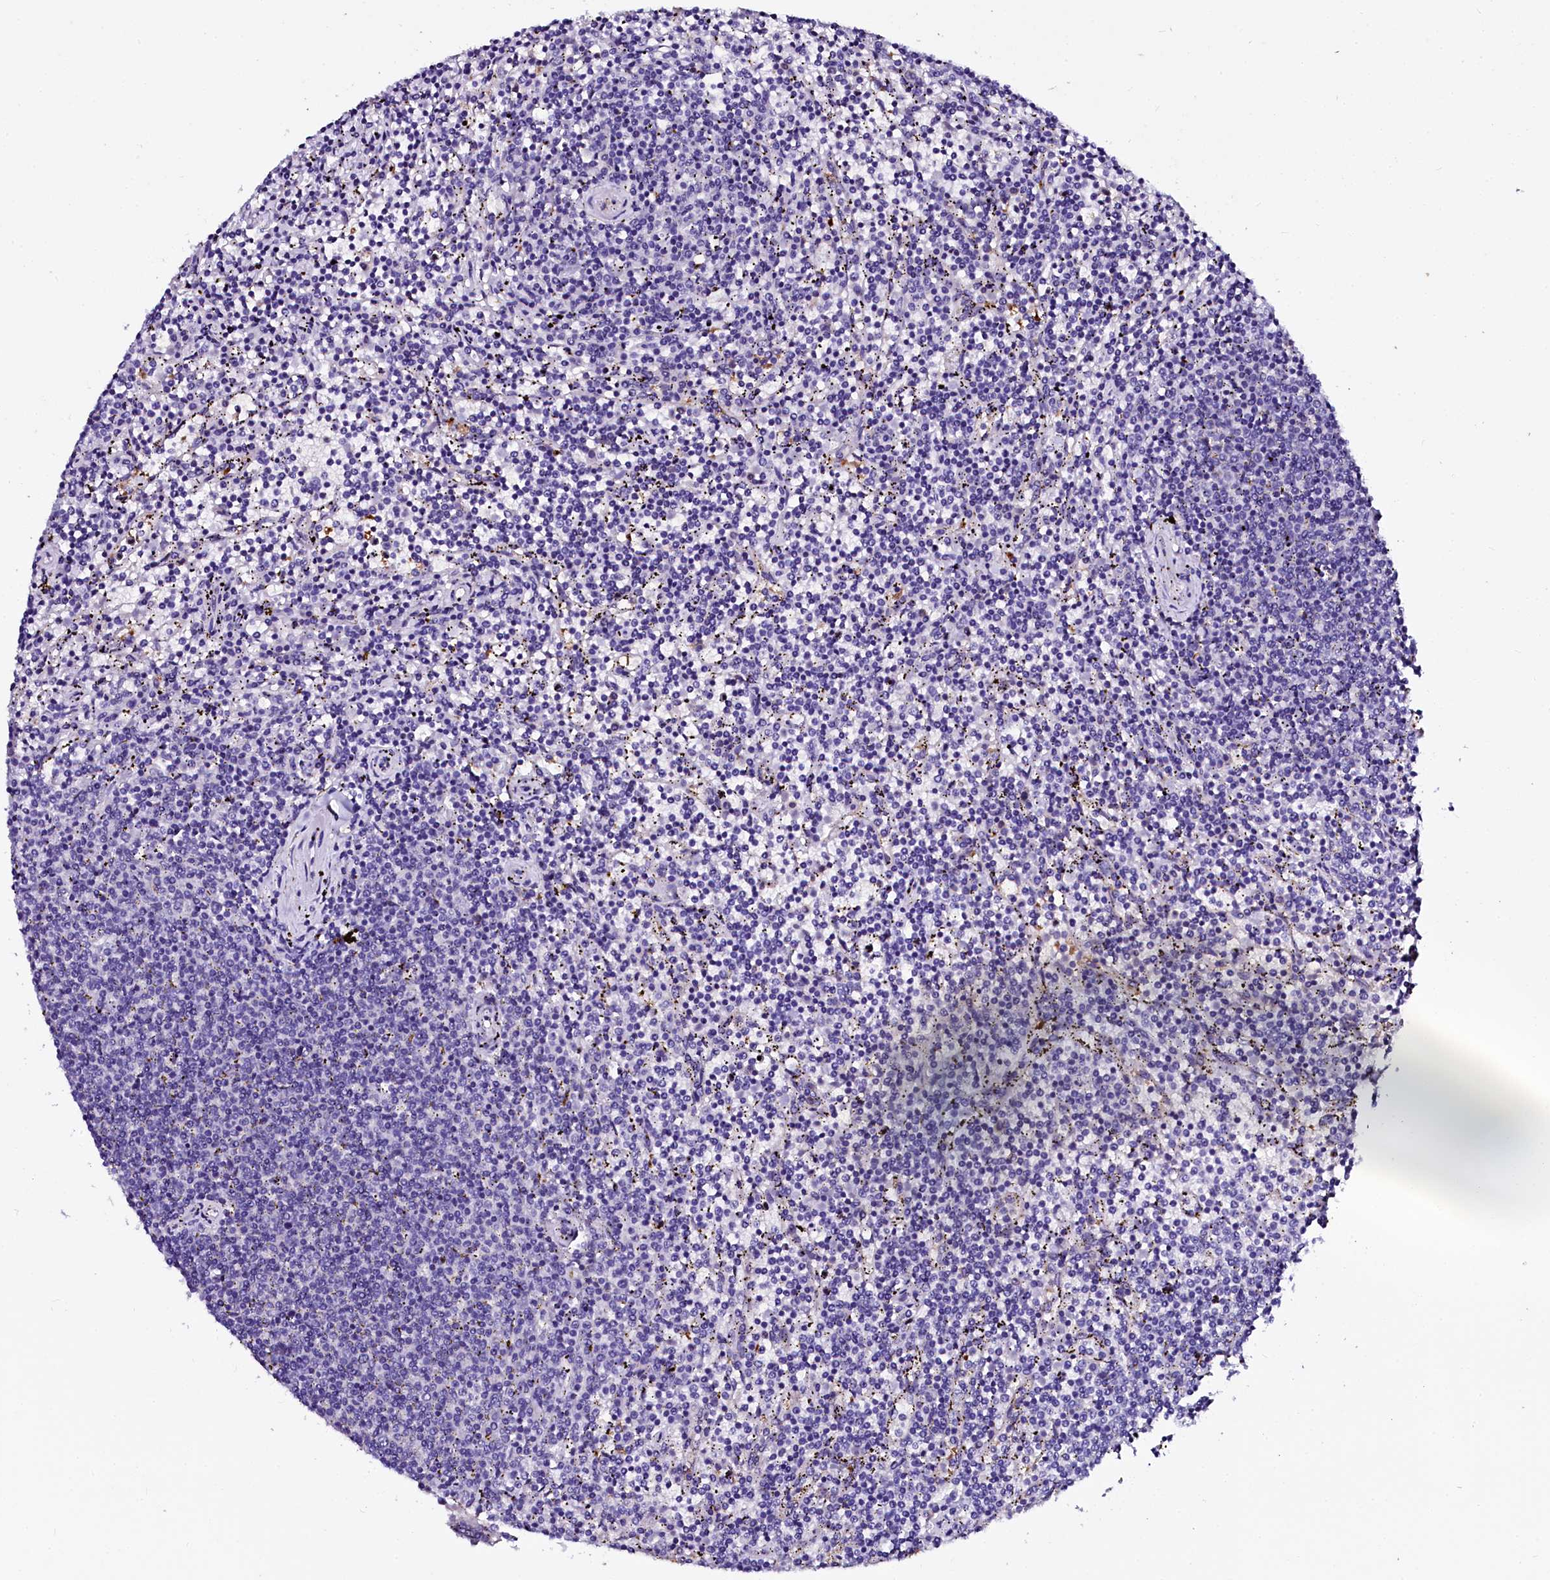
{"staining": {"intensity": "negative", "quantity": "none", "location": "none"}, "tissue": "lymphoma", "cell_type": "Tumor cells", "image_type": "cancer", "snomed": [{"axis": "morphology", "description": "Malignant lymphoma, non-Hodgkin's type, Low grade"}, {"axis": "topography", "description": "Spleen"}], "caption": "Immunohistochemistry (IHC) image of neoplastic tissue: lymphoma stained with DAB reveals no significant protein expression in tumor cells. (DAB IHC with hematoxylin counter stain).", "gene": "OTOL1", "patient": {"sex": "female", "age": 50}}